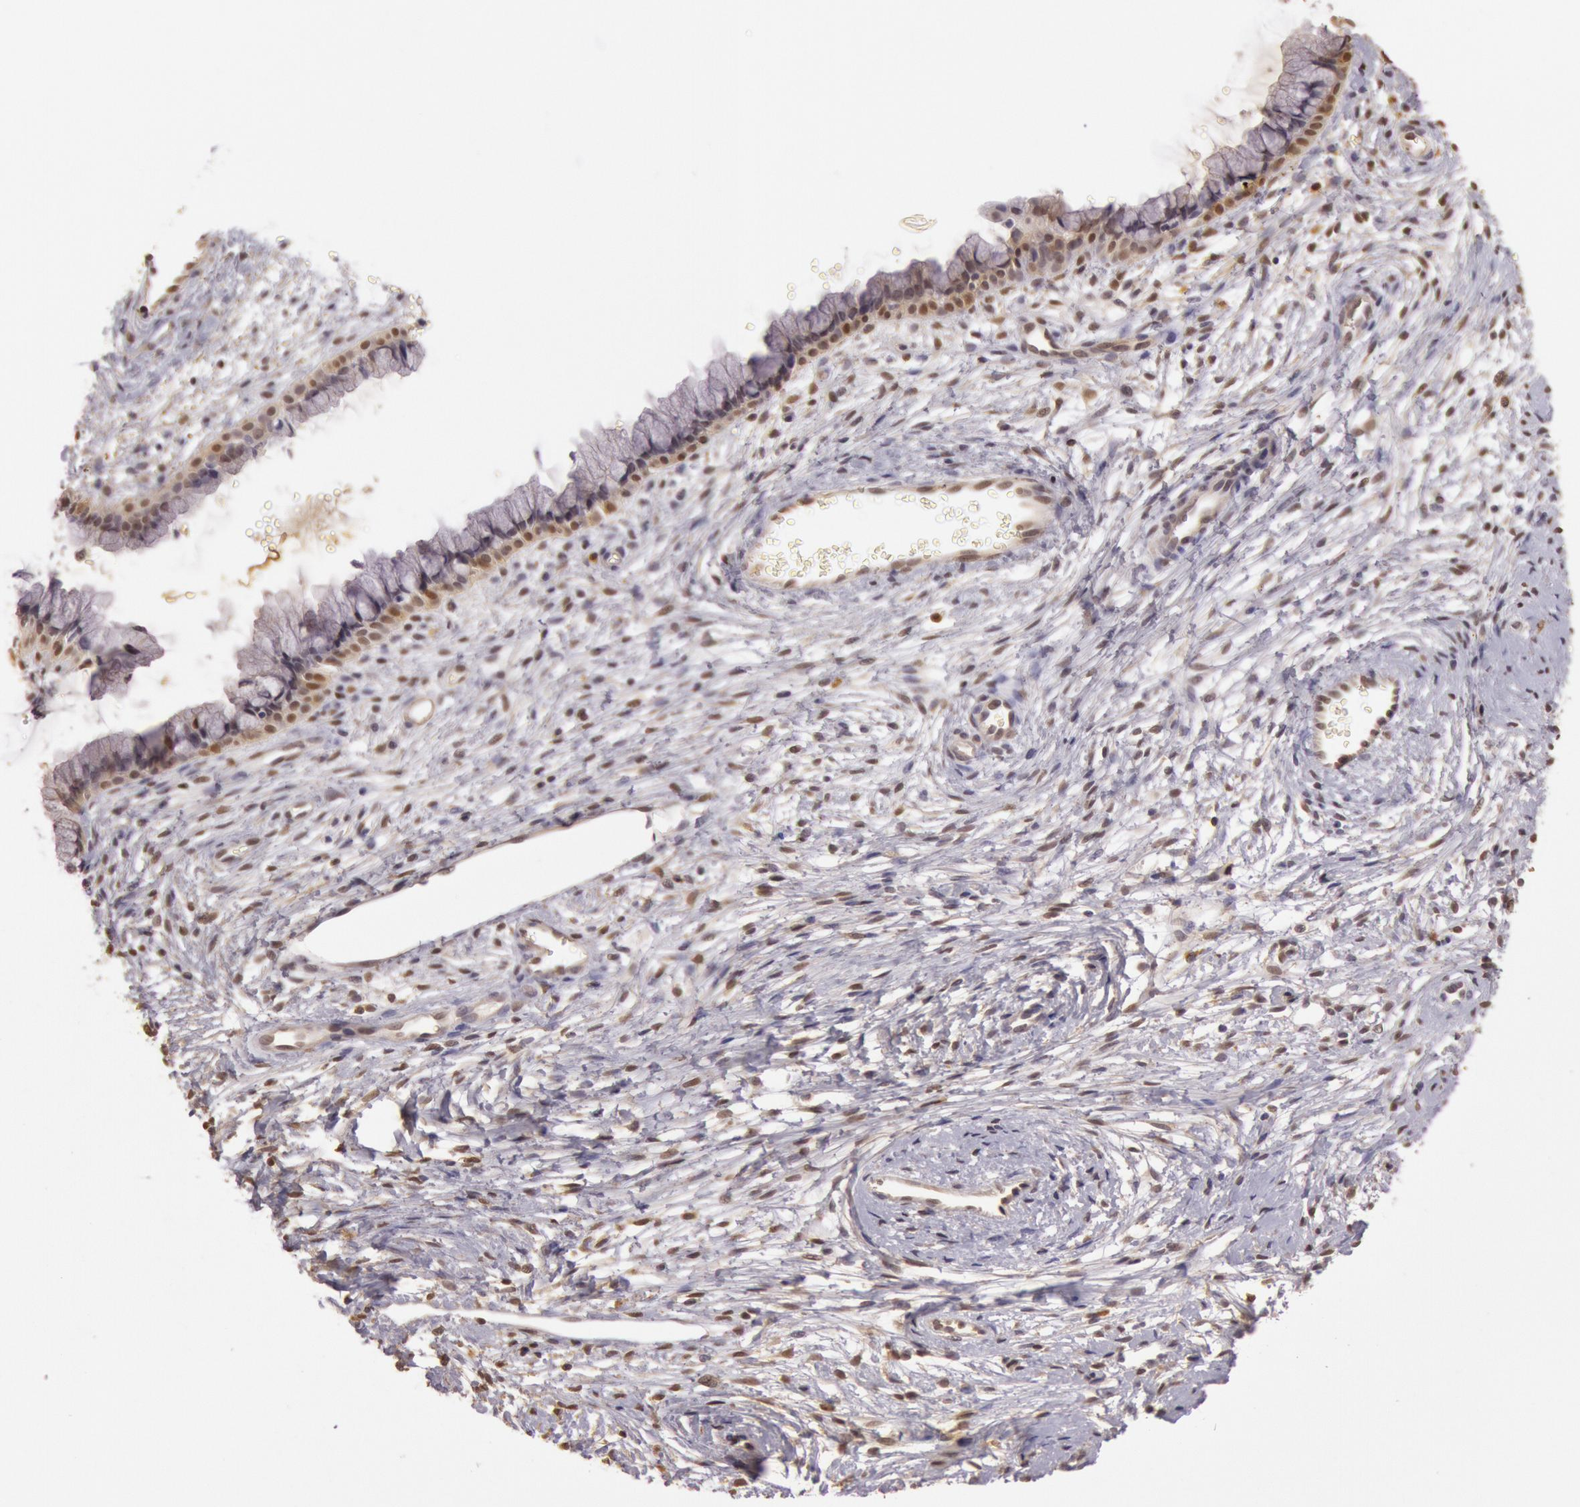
{"staining": {"intensity": "moderate", "quantity": ">75%", "location": "nuclear"}, "tissue": "cervix", "cell_type": "Glandular cells", "image_type": "normal", "snomed": [{"axis": "morphology", "description": "Normal tissue, NOS"}, {"axis": "topography", "description": "Cervix"}], "caption": "This histopathology image exhibits immunohistochemistry staining of benign human cervix, with medium moderate nuclear staining in about >75% of glandular cells.", "gene": "SOD1", "patient": {"sex": "female", "age": 70}}